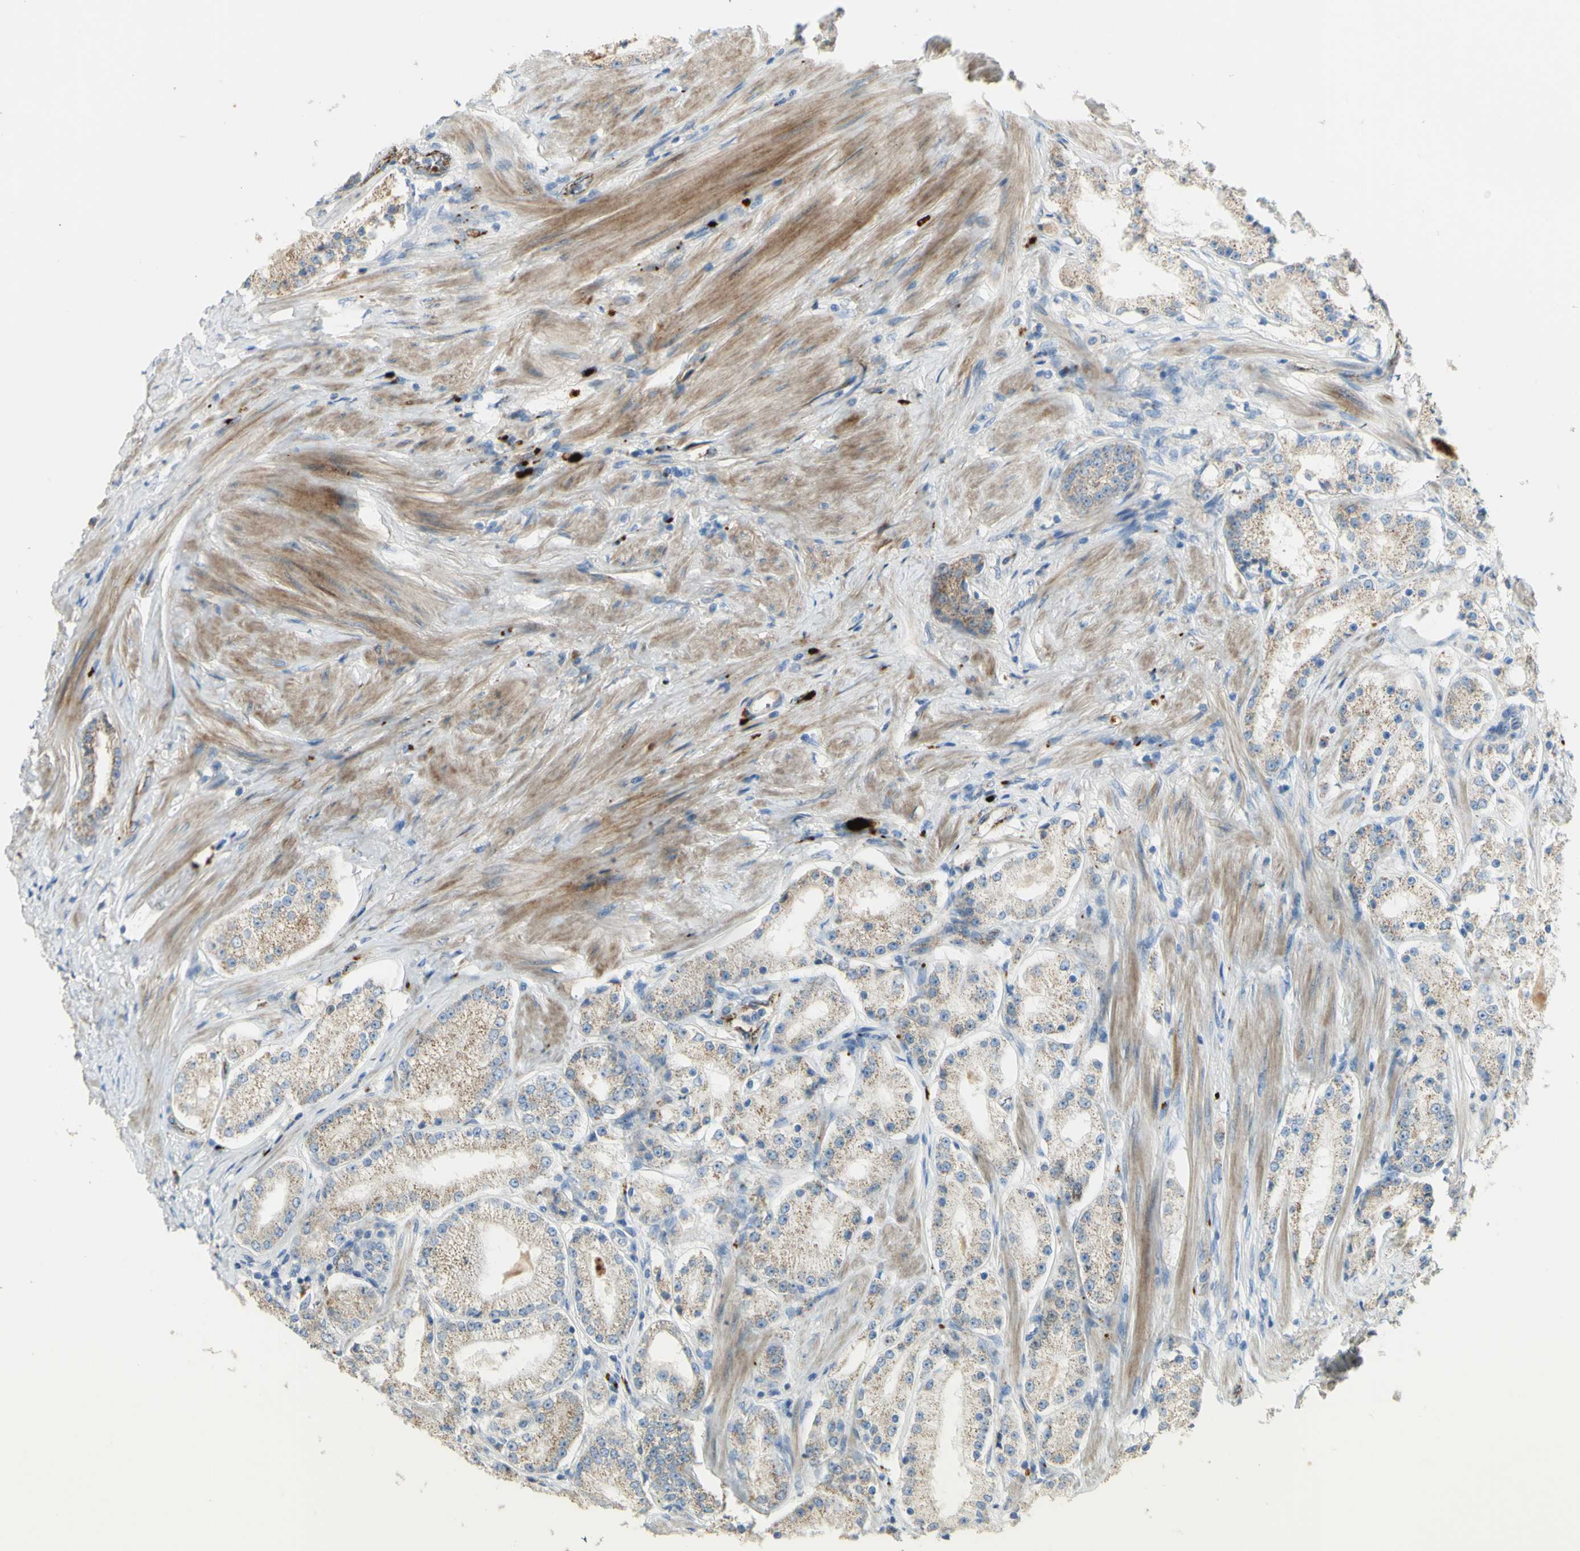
{"staining": {"intensity": "weak", "quantity": ">75%", "location": "cytoplasmic/membranous"}, "tissue": "prostate cancer", "cell_type": "Tumor cells", "image_type": "cancer", "snomed": [{"axis": "morphology", "description": "Adenocarcinoma, Low grade"}, {"axis": "topography", "description": "Prostate"}], "caption": "IHC (DAB) staining of low-grade adenocarcinoma (prostate) demonstrates weak cytoplasmic/membranous protein staining in about >75% of tumor cells.", "gene": "GAN", "patient": {"sex": "male", "age": 63}}